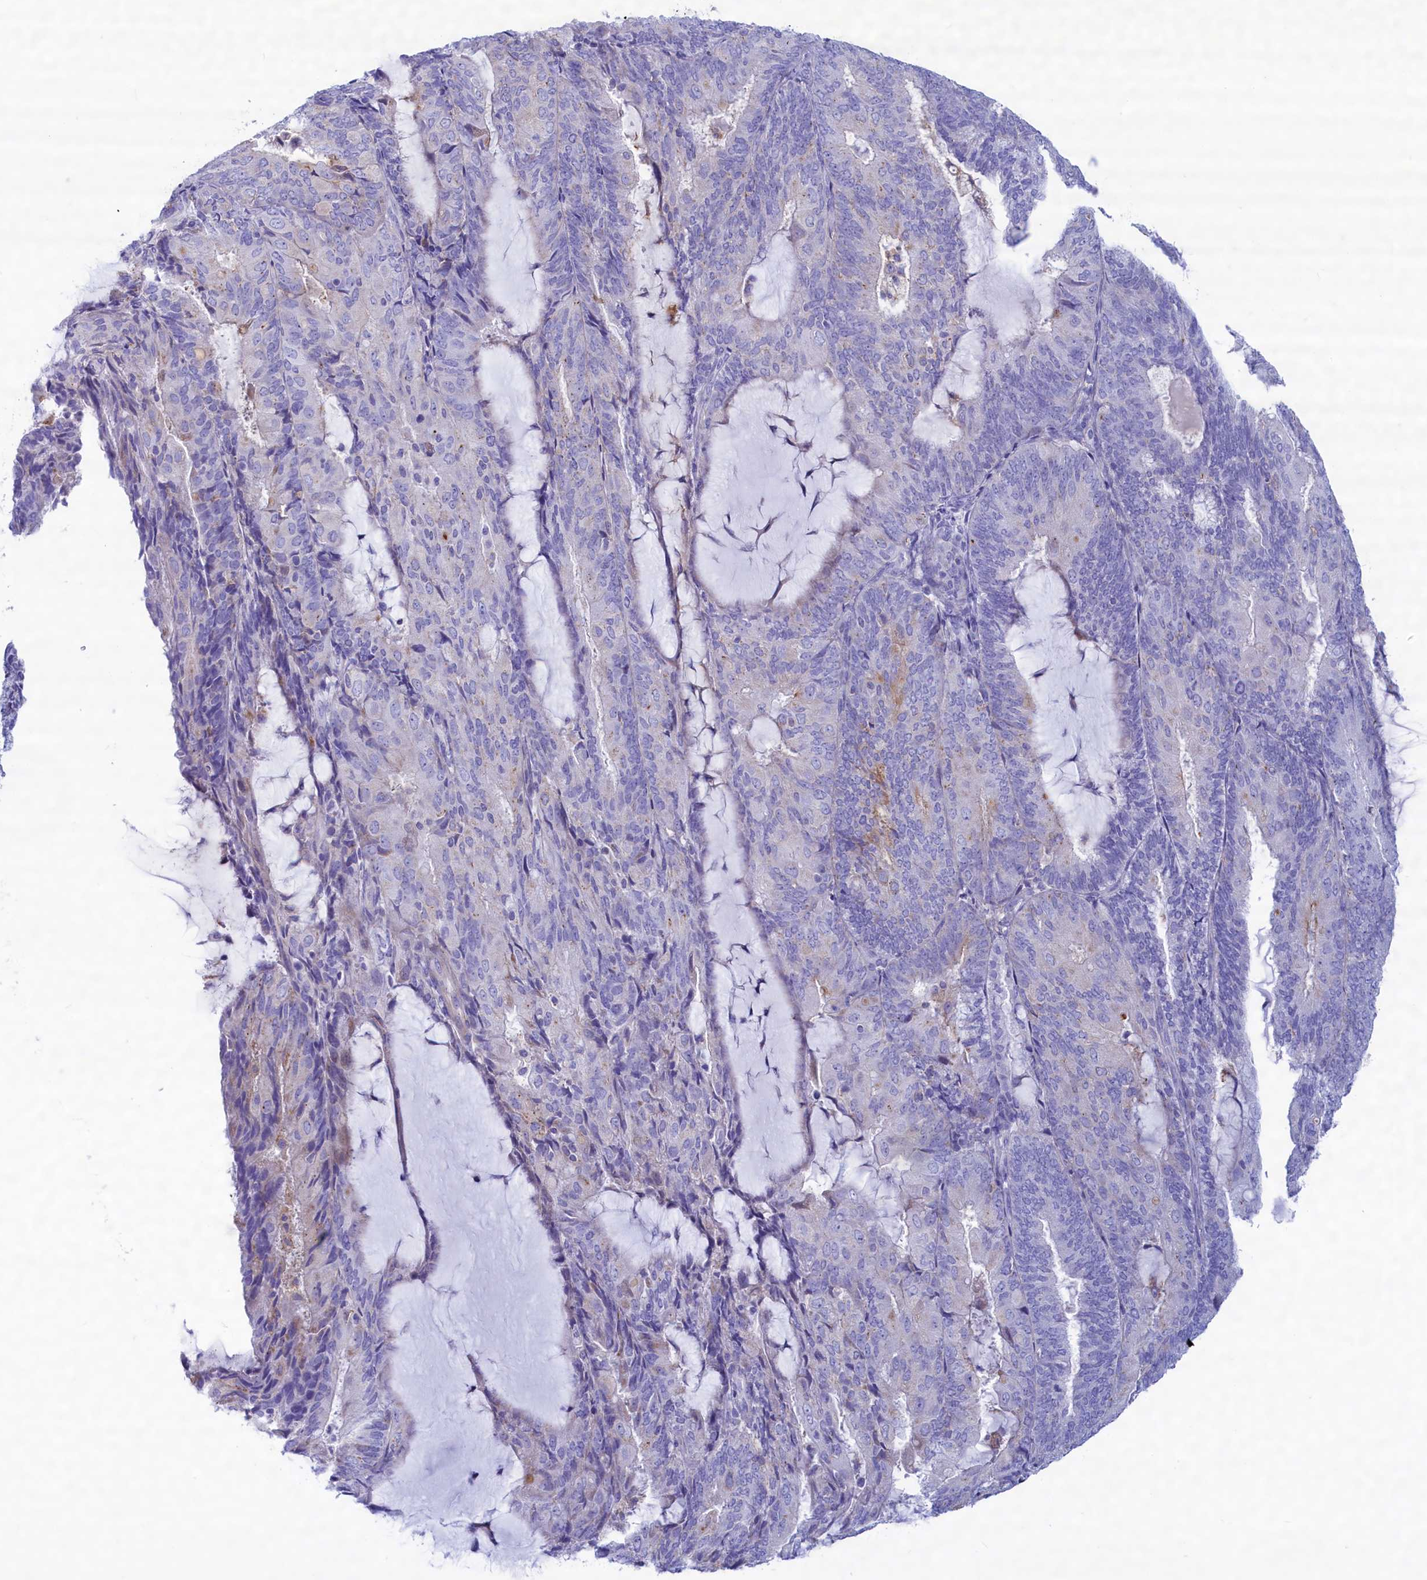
{"staining": {"intensity": "negative", "quantity": "none", "location": "none"}, "tissue": "endometrial cancer", "cell_type": "Tumor cells", "image_type": "cancer", "snomed": [{"axis": "morphology", "description": "Adenocarcinoma, NOS"}, {"axis": "topography", "description": "Endometrium"}], "caption": "Immunohistochemistry photomicrograph of human endometrial adenocarcinoma stained for a protein (brown), which displays no positivity in tumor cells. (DAB IHC visualized using brightfield microscopy, high magnification).", "gene": "MPV17L2", "patient": {"sex": "female", "age": 81}}